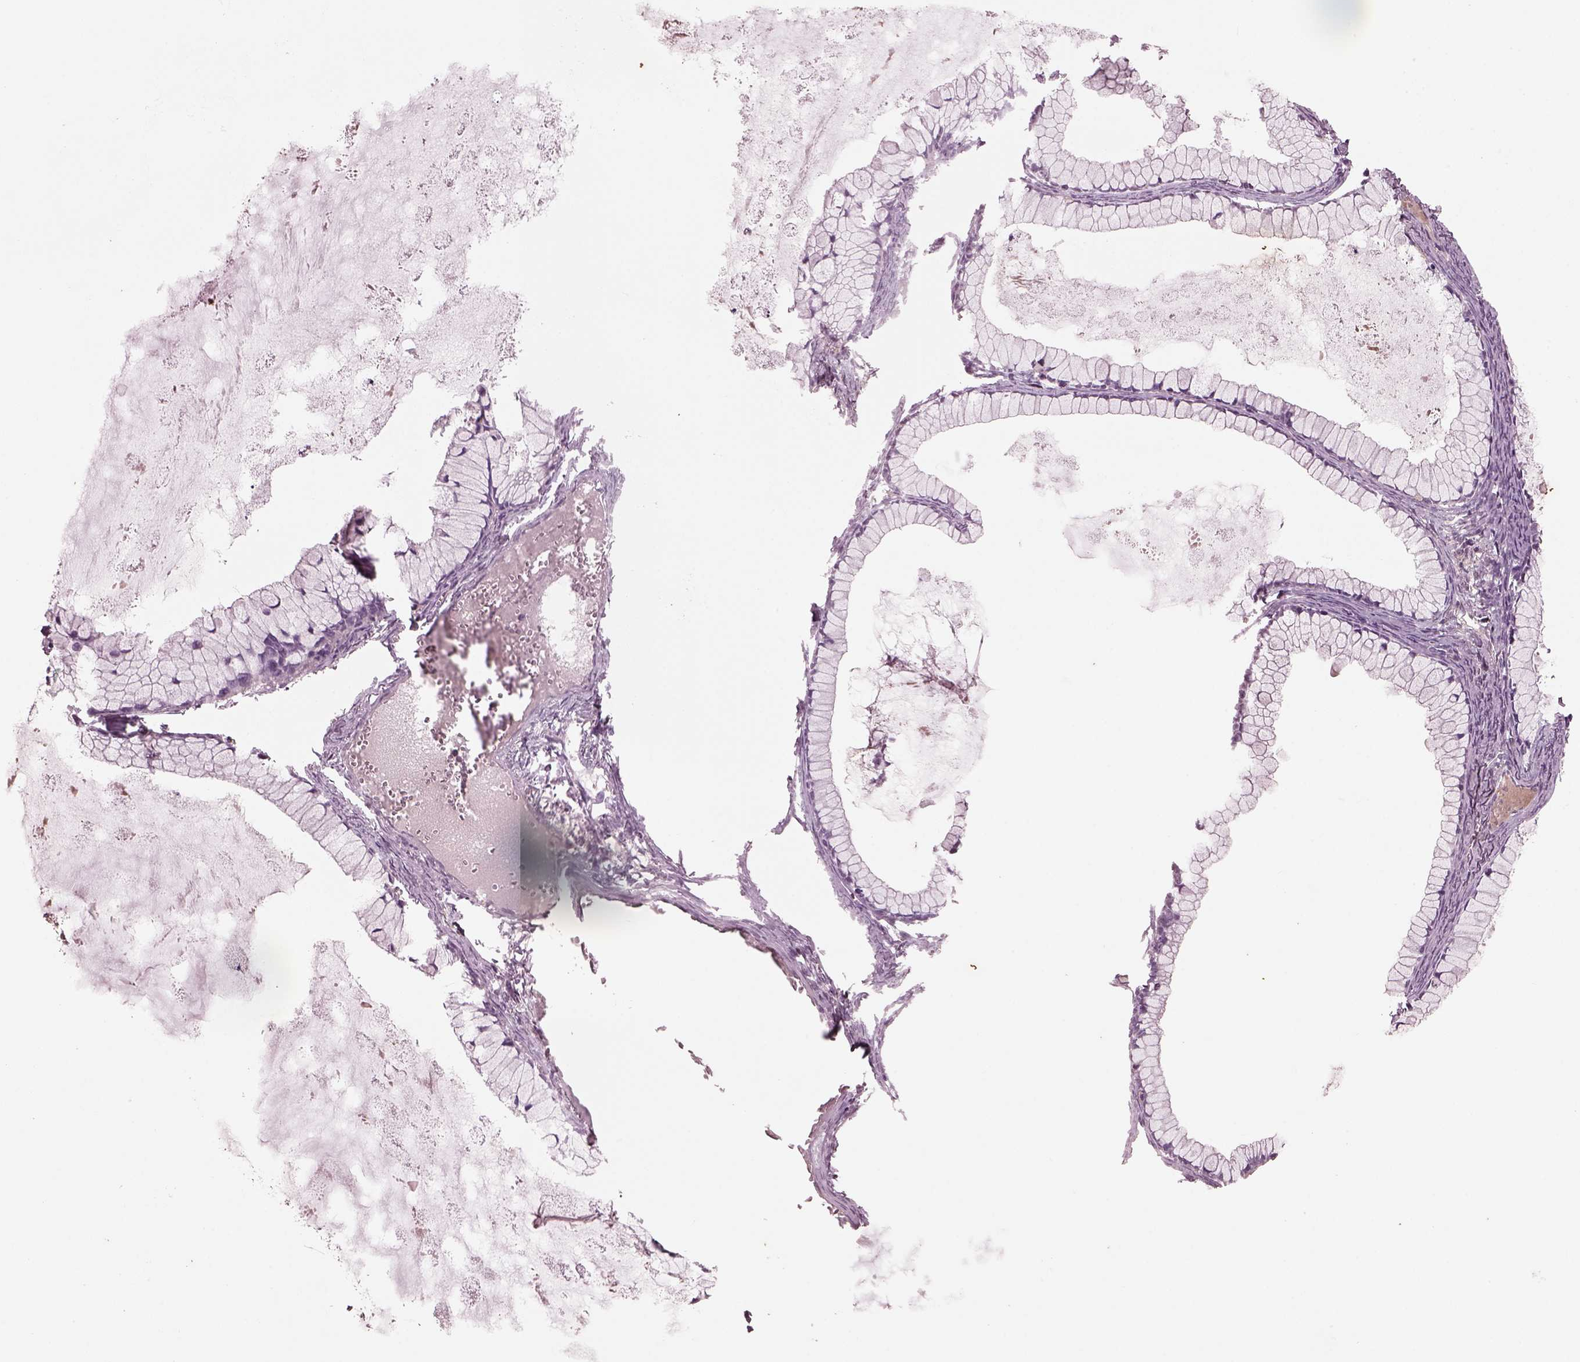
{"staining": {"intensity": "negative", "quantity": "none", "location": "none"}, "tissue": "ovarian cancer", "cell_type": "Tumor cells", "image_type": "cancer", "snomed": [{"axis": "morphology", "description": "Cystadenocarcinoma, mucinous, NOS"}, {"axis": "topography", "description": "Ovary"}], "caption": "A photomicrograph of ovarian mucinous cystadenocarcinoma stained for a protein reveals no brown staining in tumor cells. (Brightfield microscopy of DAB (3,3'-diaminobenzidine) immunohistochemistry (IHC) at high magnification).", "gene": "PTX4", "patient": {"sex": "female", "age": 41}}